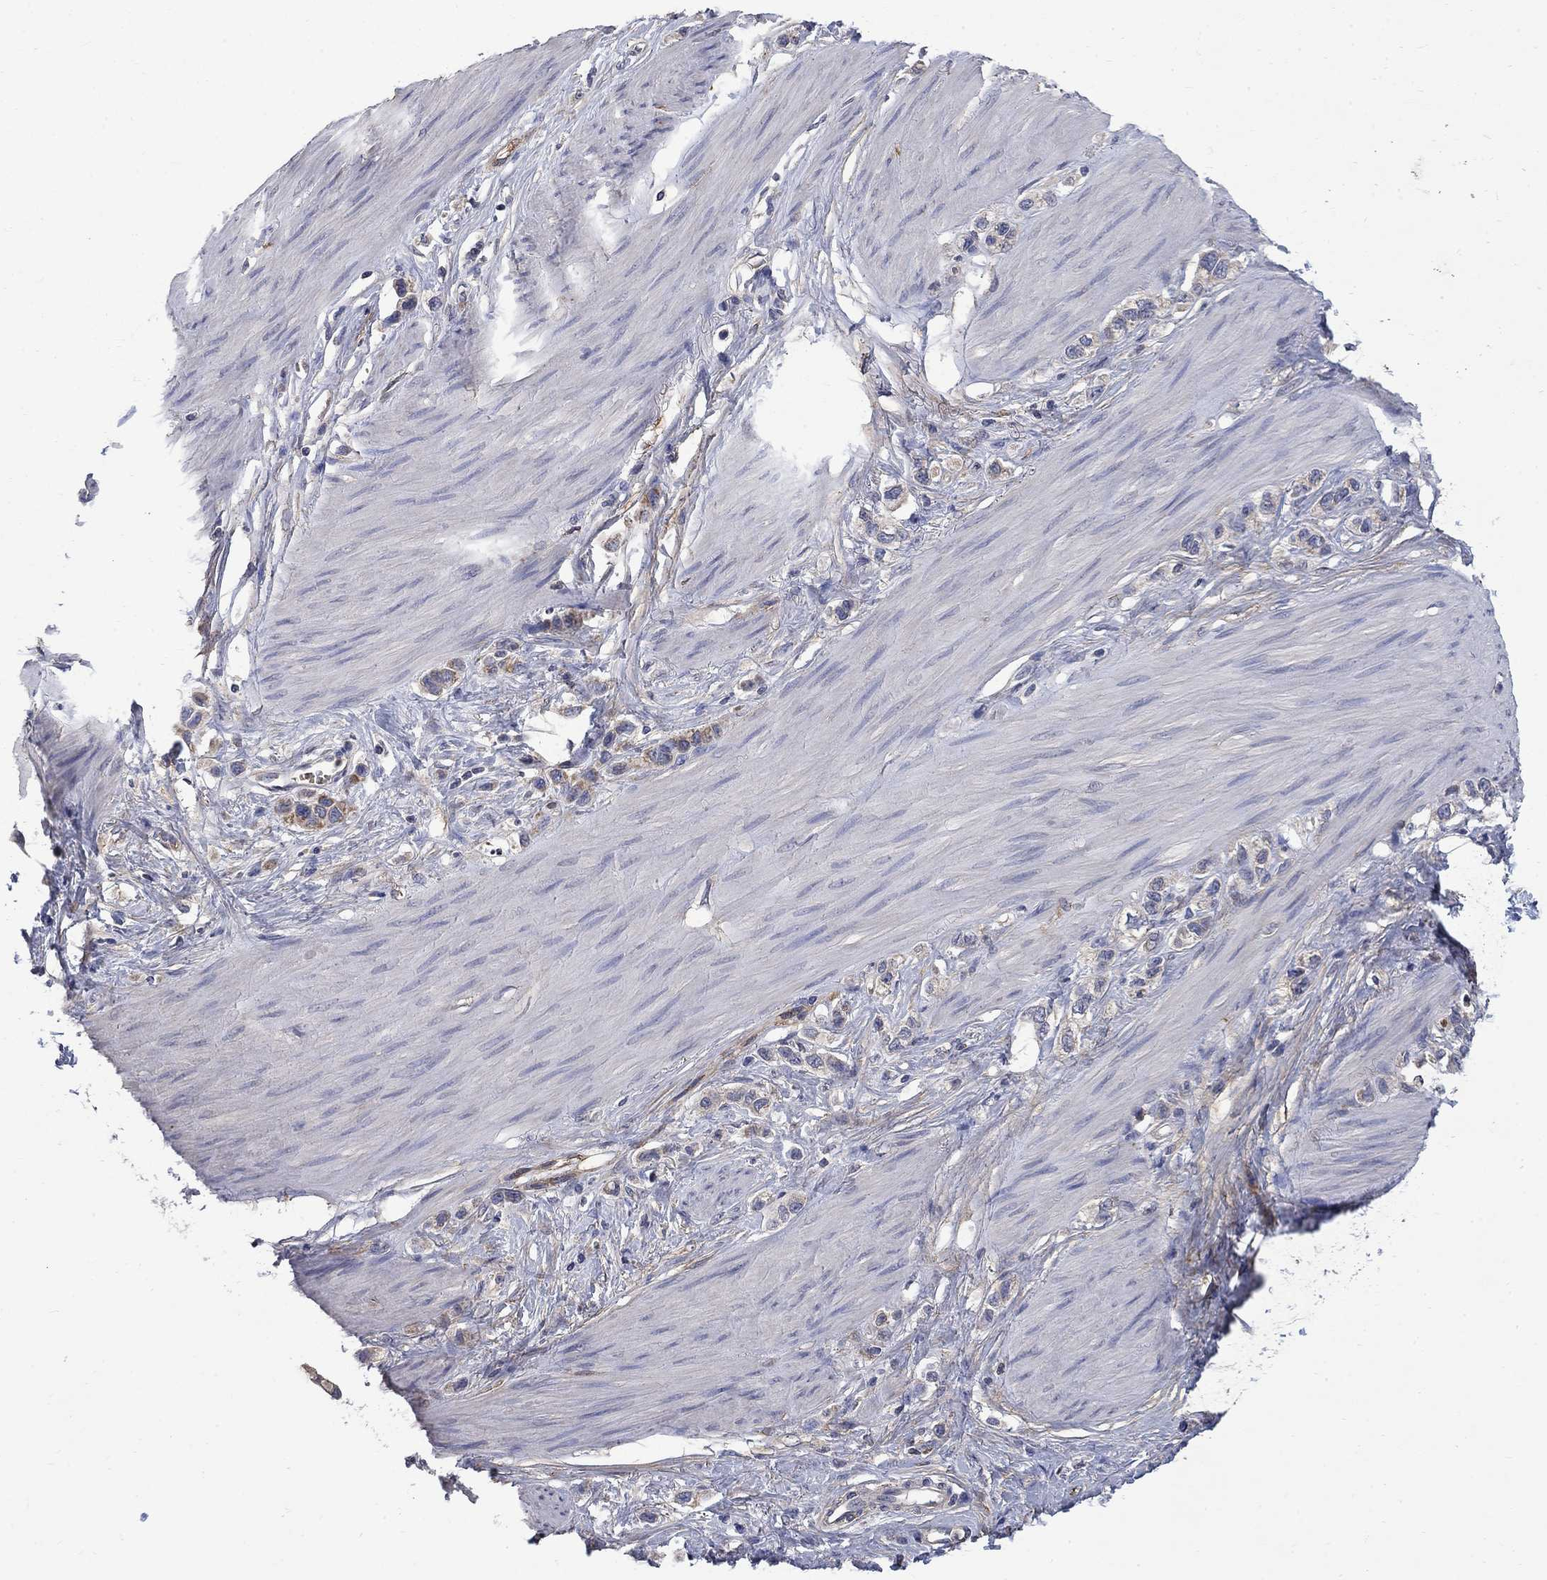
{"staining": {"intensity": "moderate", "quantity": "<25%", "location": "cytoplasmic/membranous"}, "tissue": "stomach cancer", "cell_type": "Tumor cells", "image_type": "cancer", "snomed": [{"axis": "morphology", "description": "Normal tissue, NOS"}, {"axis": "morphology", "description": "Adenocarcinoma, NOS"}, {"axis": "morphology", "description": "Adenocarcinoma, High grade"}, {"axis": "topography", "description": "Stomach, upper"}, {"axis": "topography", "description": "Stomach"}], "caption": "A brown stain labels moderate cytoplasmic/membranous staining of a protein in stomach cancer tumor cells. The staining was performed using DAB, with brown indicating positive protein expression. Nuclei are stained blue with hematoxylin.", "gene": "HSPA12A", "patient": {"sex": "female", "age": 65}}